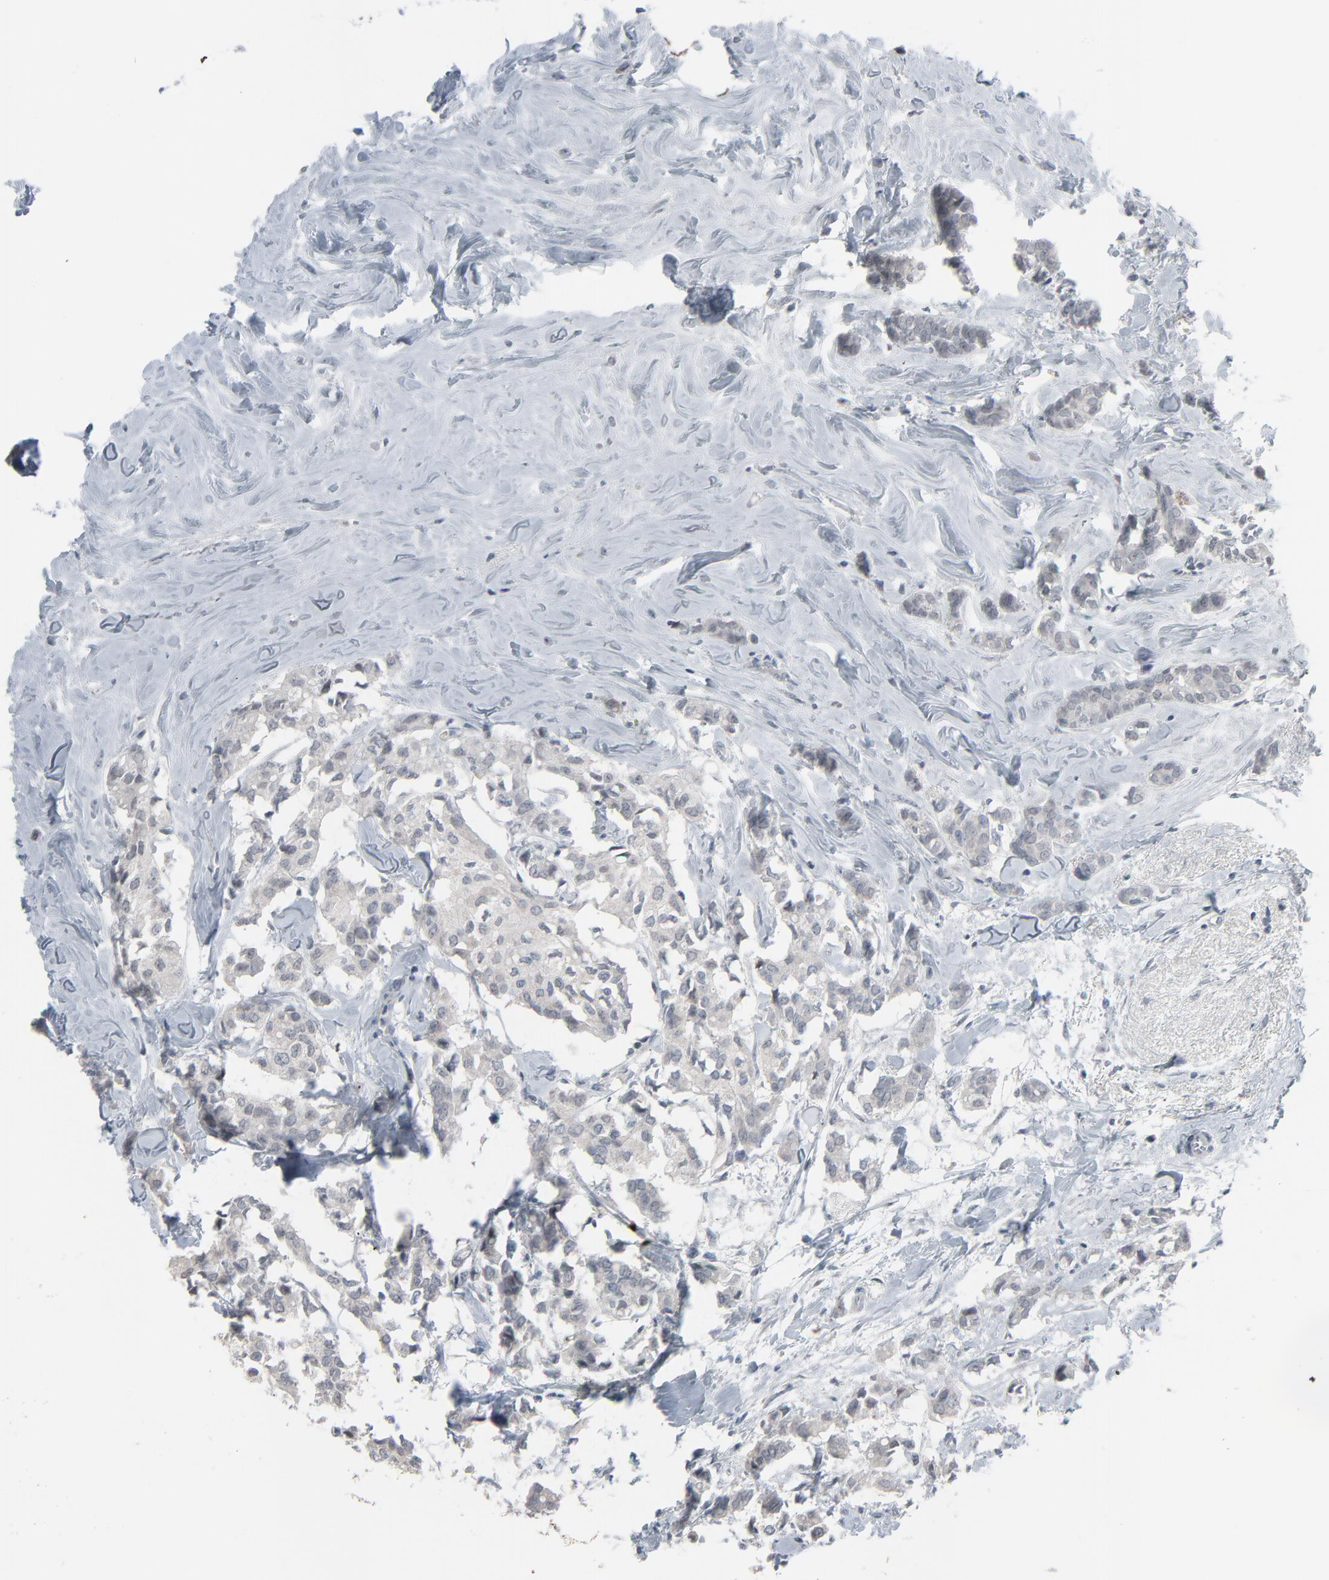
{"staining": {"intensity": "negative", "quantity": "none", "location": "none"}, "tissue": "breast cancer", "cell_type": "Tumor cells", "image_type": "cancer", "snomed": [{"axis": "morphology", "description": "Duct carcinoma"}, {"axis": "topography", "description": "Breast"}], "caption": "Immunohistochemical staining of breast invasive ductal carcinoma displays no significant positivity in tumor cells.", "gene": "SAGE1", "patient": {"sex": "female", "age": 84}}